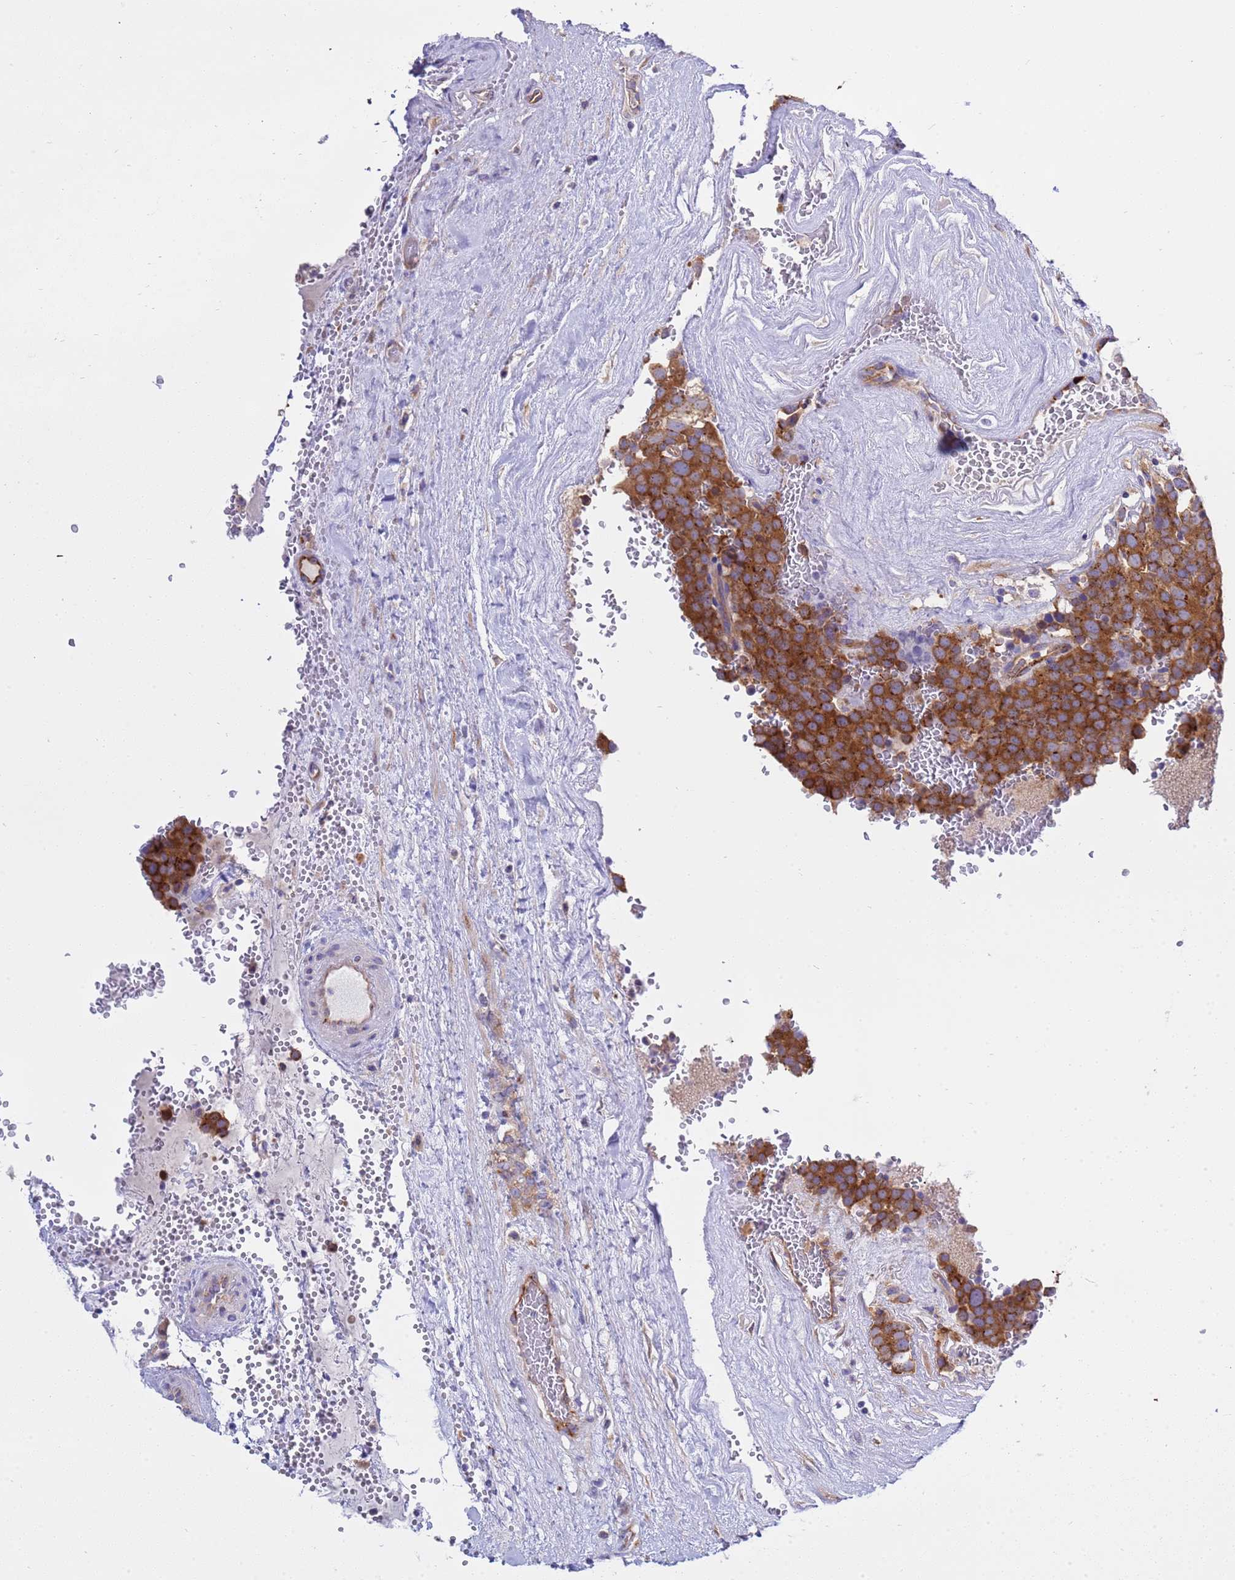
{"staining": {"intensity": "strong", "quantity": ">75%", "location": "cytoplasmic/membranous"}, "tissue": "testis cancer", "cell_type": "Tumor cells", "image_type": "cancer", "snomed": [{"axis": "morphology", "description": "Seminoma, NOS"}, {"axis": "topography", "description": "Testis"}], "caption": "Tumor cells display high levels of strong cytoplasmic/membranous staining in about >75% of cells in human testis cancer.", "gene": "ANAPC1", "patient": {"sex": "male", "age": 71}}